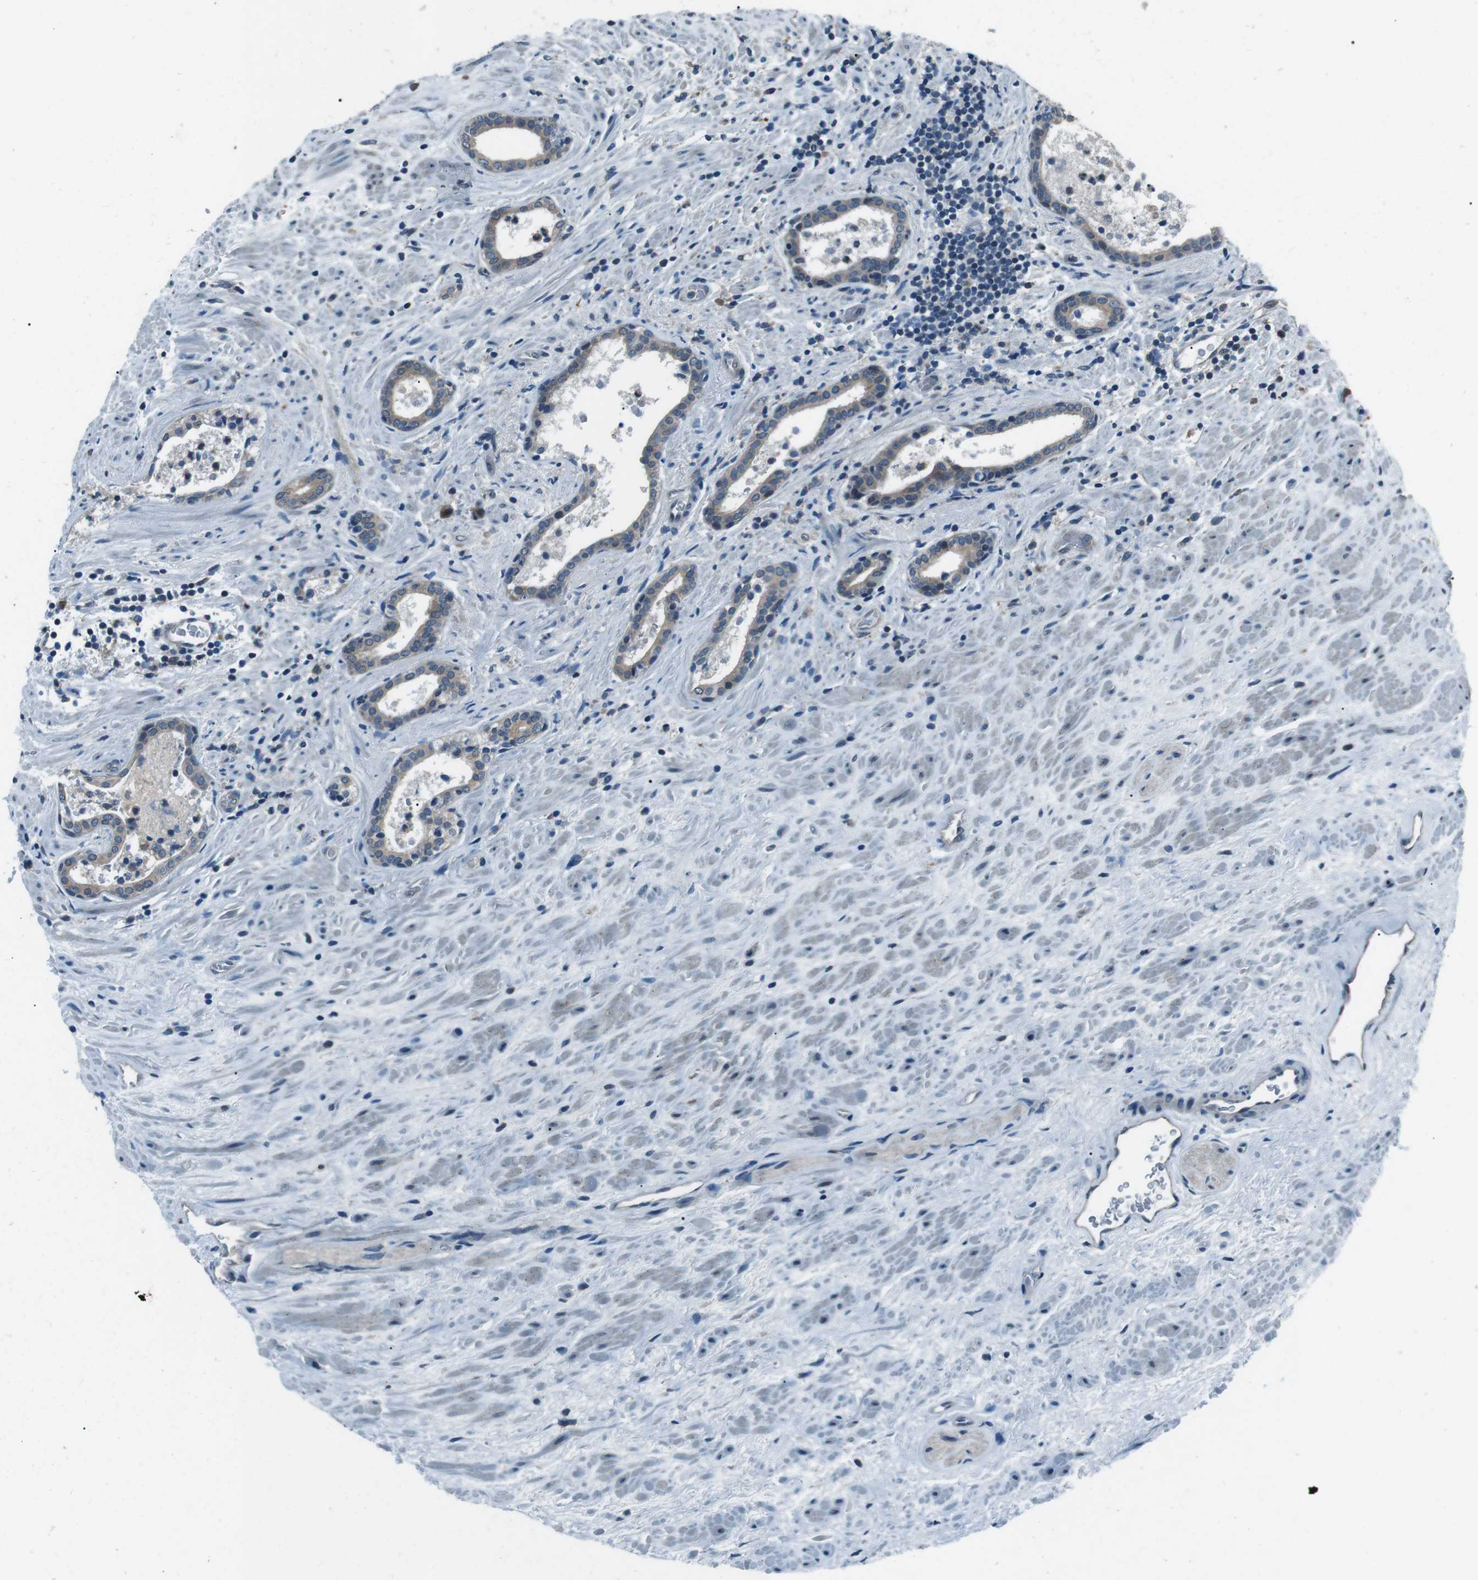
{"staining": {"intensity": "weak", "quantity": "<25%", "location": "cytoplasmic/membranous"}, "tissue": "prostate cancer", "cell_type": "Tumor cells", "image_type": "cancer", "snomed": [{"axis": "morphology", "description": "Adenocarcinoma, High grade"}, {"axis": "topography", "description": "Prostate"}], "caption": "A photomicrograph of human prostate cancer (high-grade adenocarcinoma) is negative for staining in tumor cells.", "gene": "LRIG2", "patient": {"sex": "male", "age": 71}}